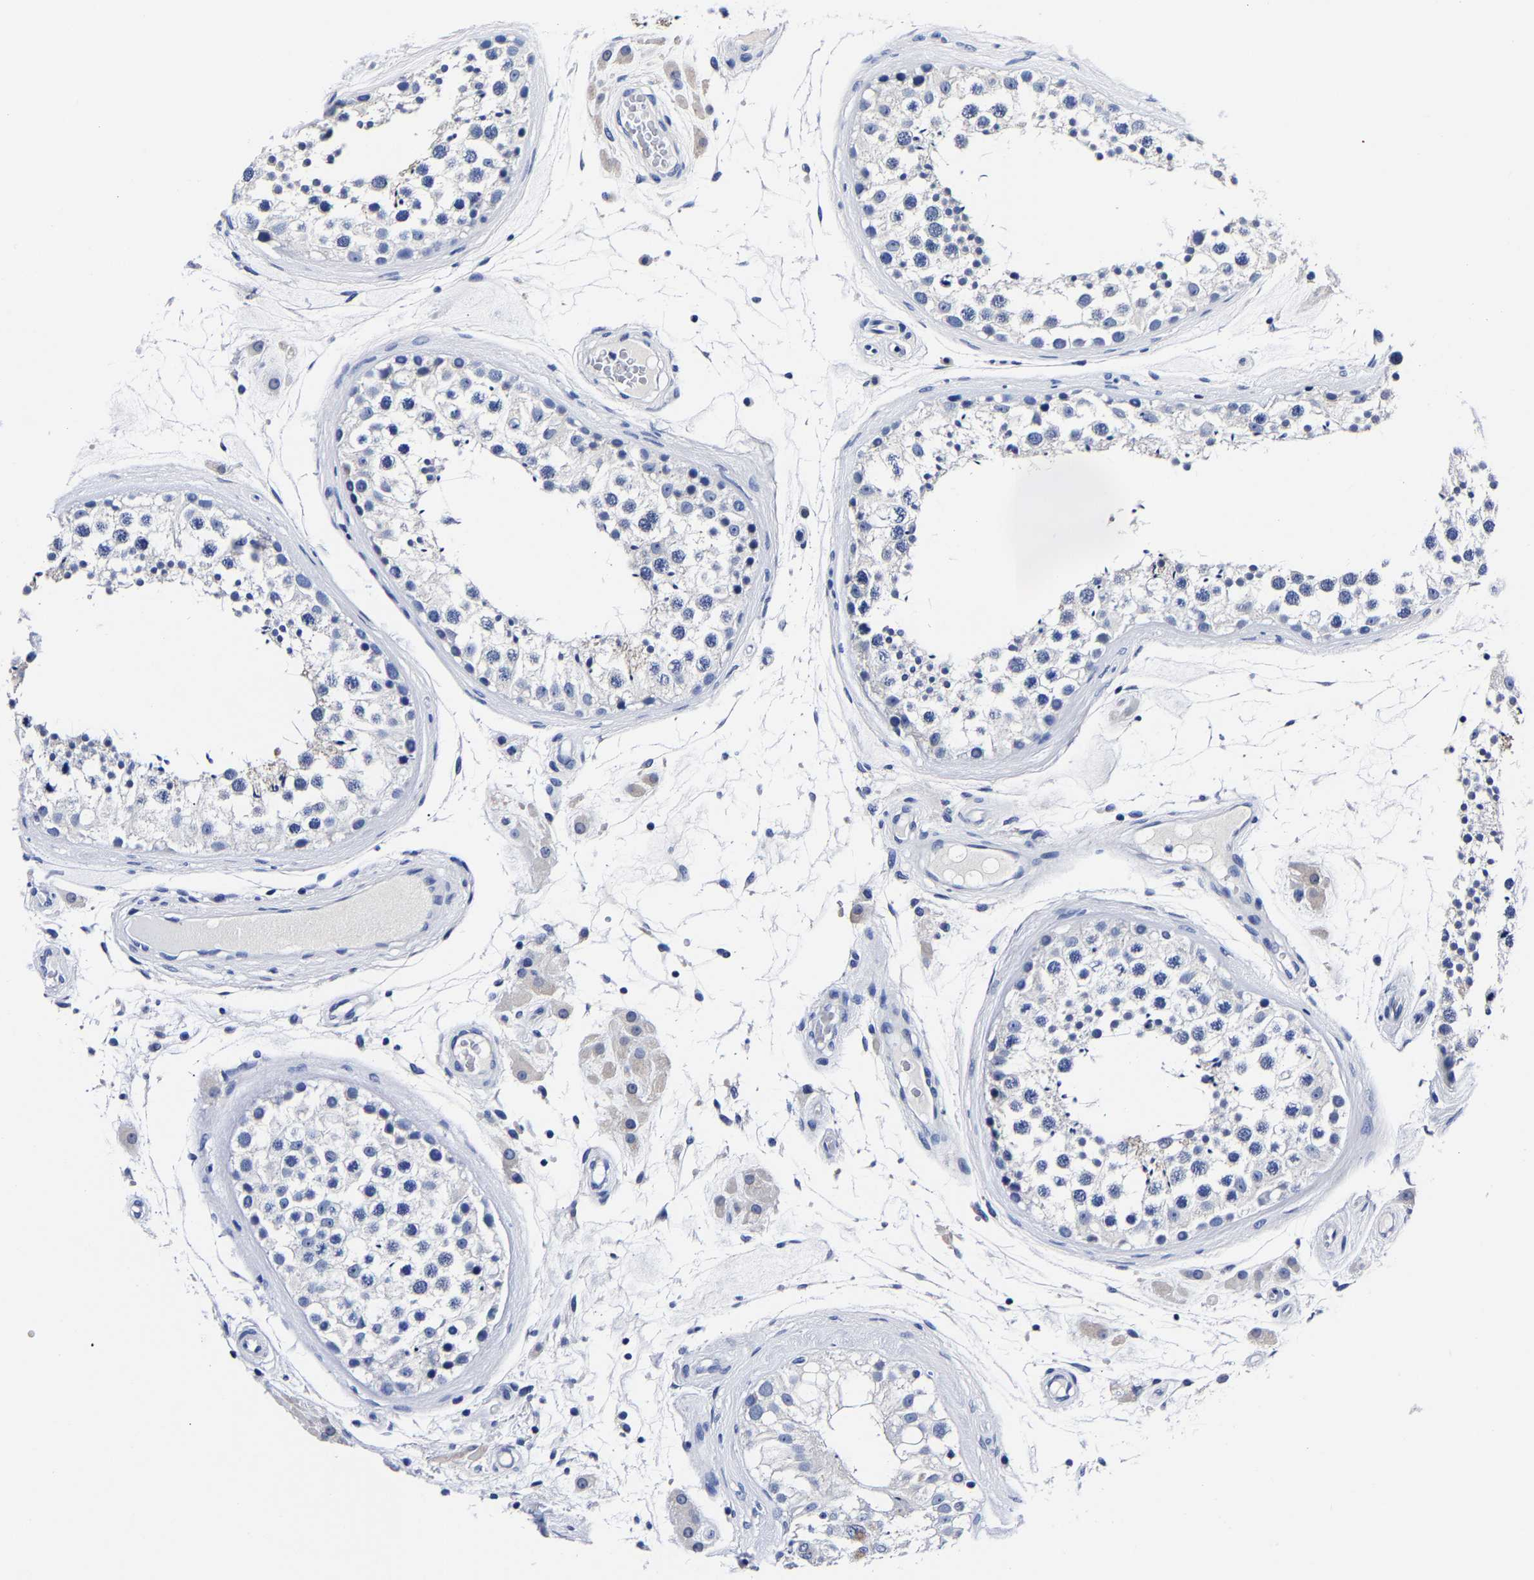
{"staining": {"intensity": "negative", "quantity": "none", "location": "none"}, "tissue": "testis", "cell_type": "Cells in seminiferous ducts", "image_type": "normal", "snomed": [{"axis": "morphology", "description": "Normal tissue, NOS"}, {"axis": "topography", "description": "Testis"}], "caption": "A high-resolution histopathology image shows IHC staining of unremarkable testis, which demonstrates no significant expression in cells in seminiferous ducts.", "gene": "CPA2", "patient": {"sex": "male", "age": 46}}